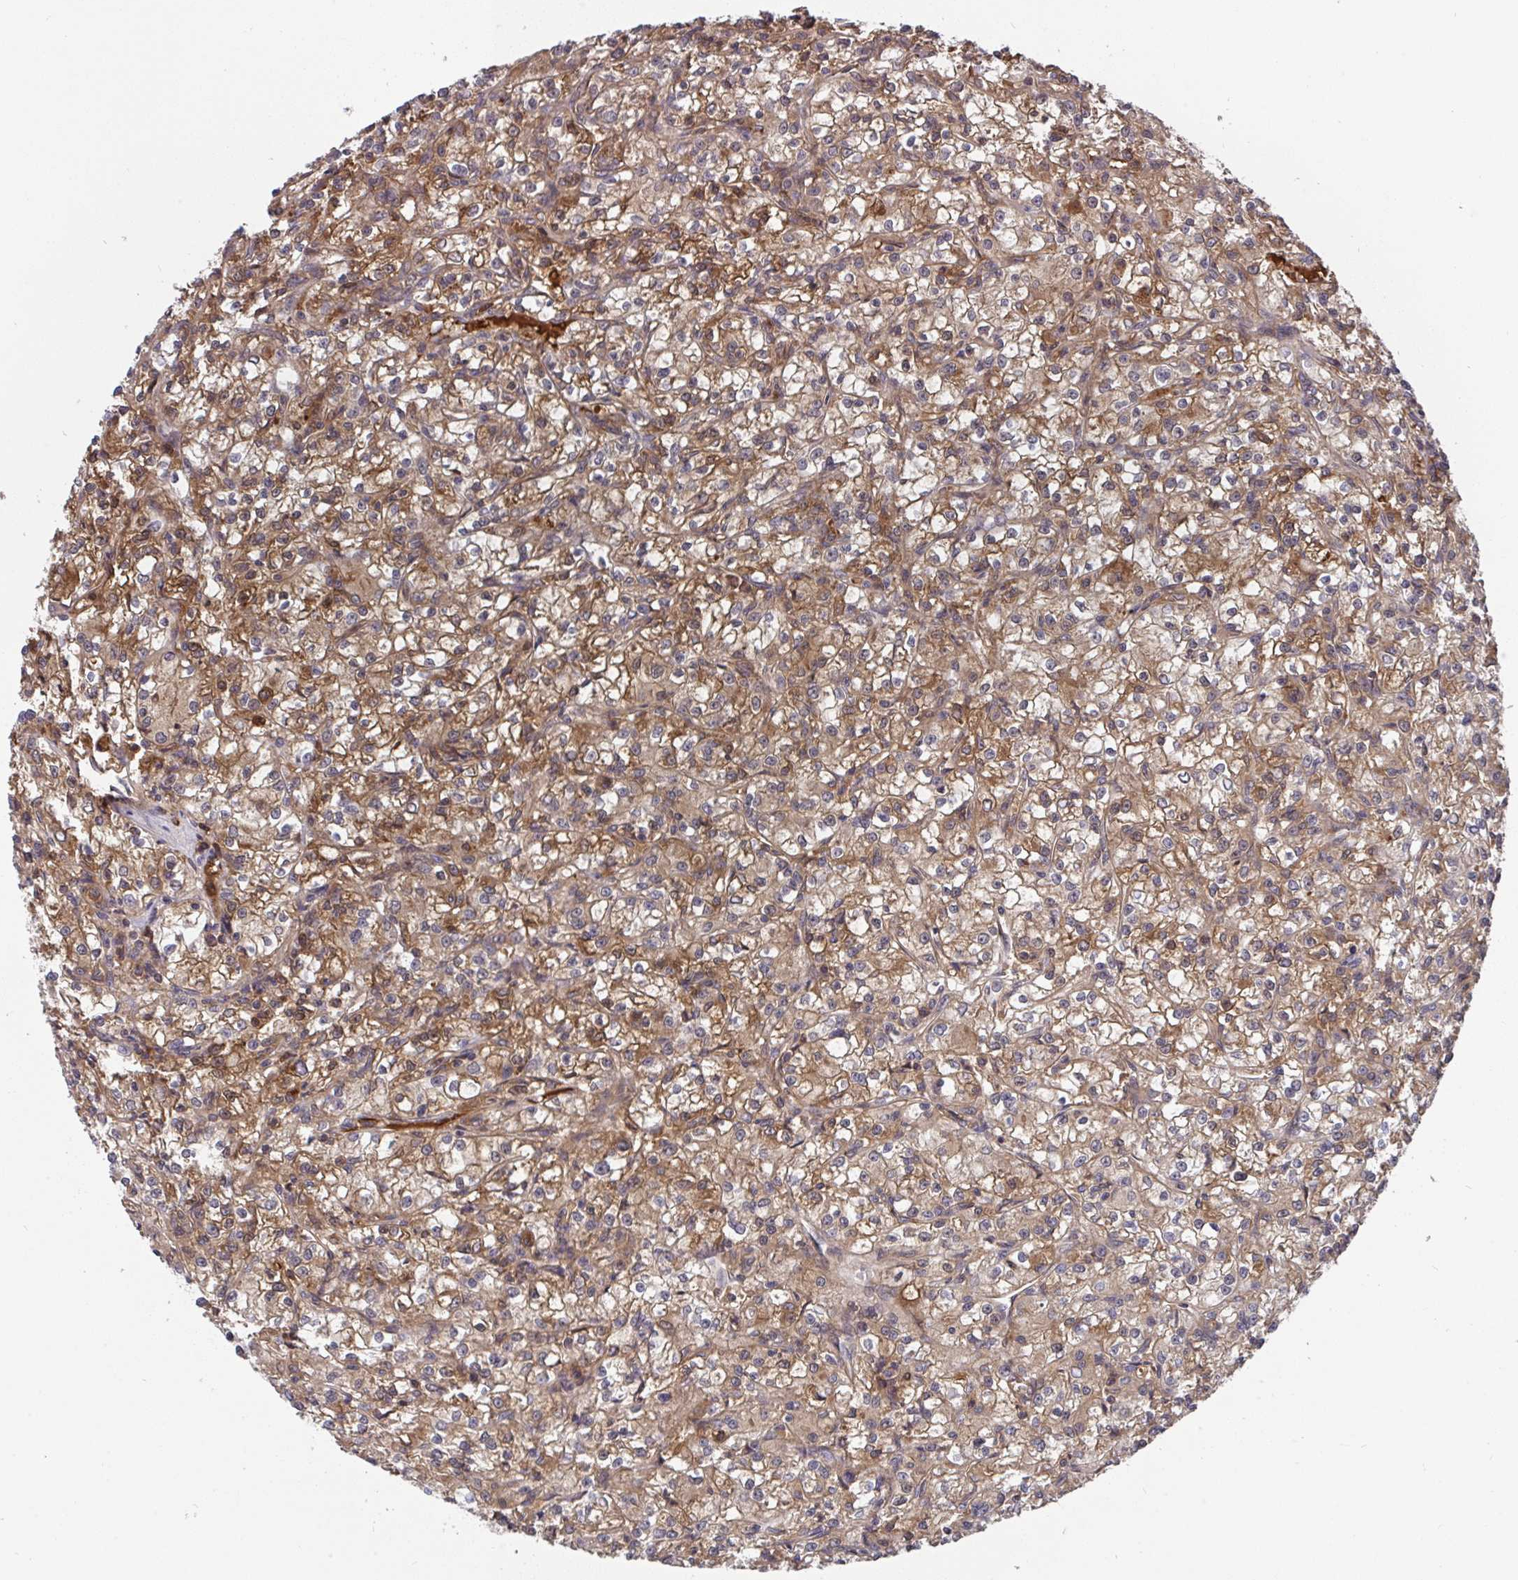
{"staining": {"intensity": "moderate", "quantity": ">75%", "location": "cytoplasmic/membranous"}, "tissue": "renal cancer", "cell_type": "Tumor cells", "image_type": "cancer", "snomed": [{"axis": "morphology", "description": "Adenocarcinoma, NOS"}, {"axis": "topography", "description": "Kidney"}], "caption": "Immunohistochemical staining of adenocarcinoma (renal) displays medium levels of moderate cytoplasmic/membranous positivity in about >75% of tumor cells. (IHC, brightfield microscopy, high magnification).", "gene": "TIGAR", "patient": {"sex": "female", "age": 59}}